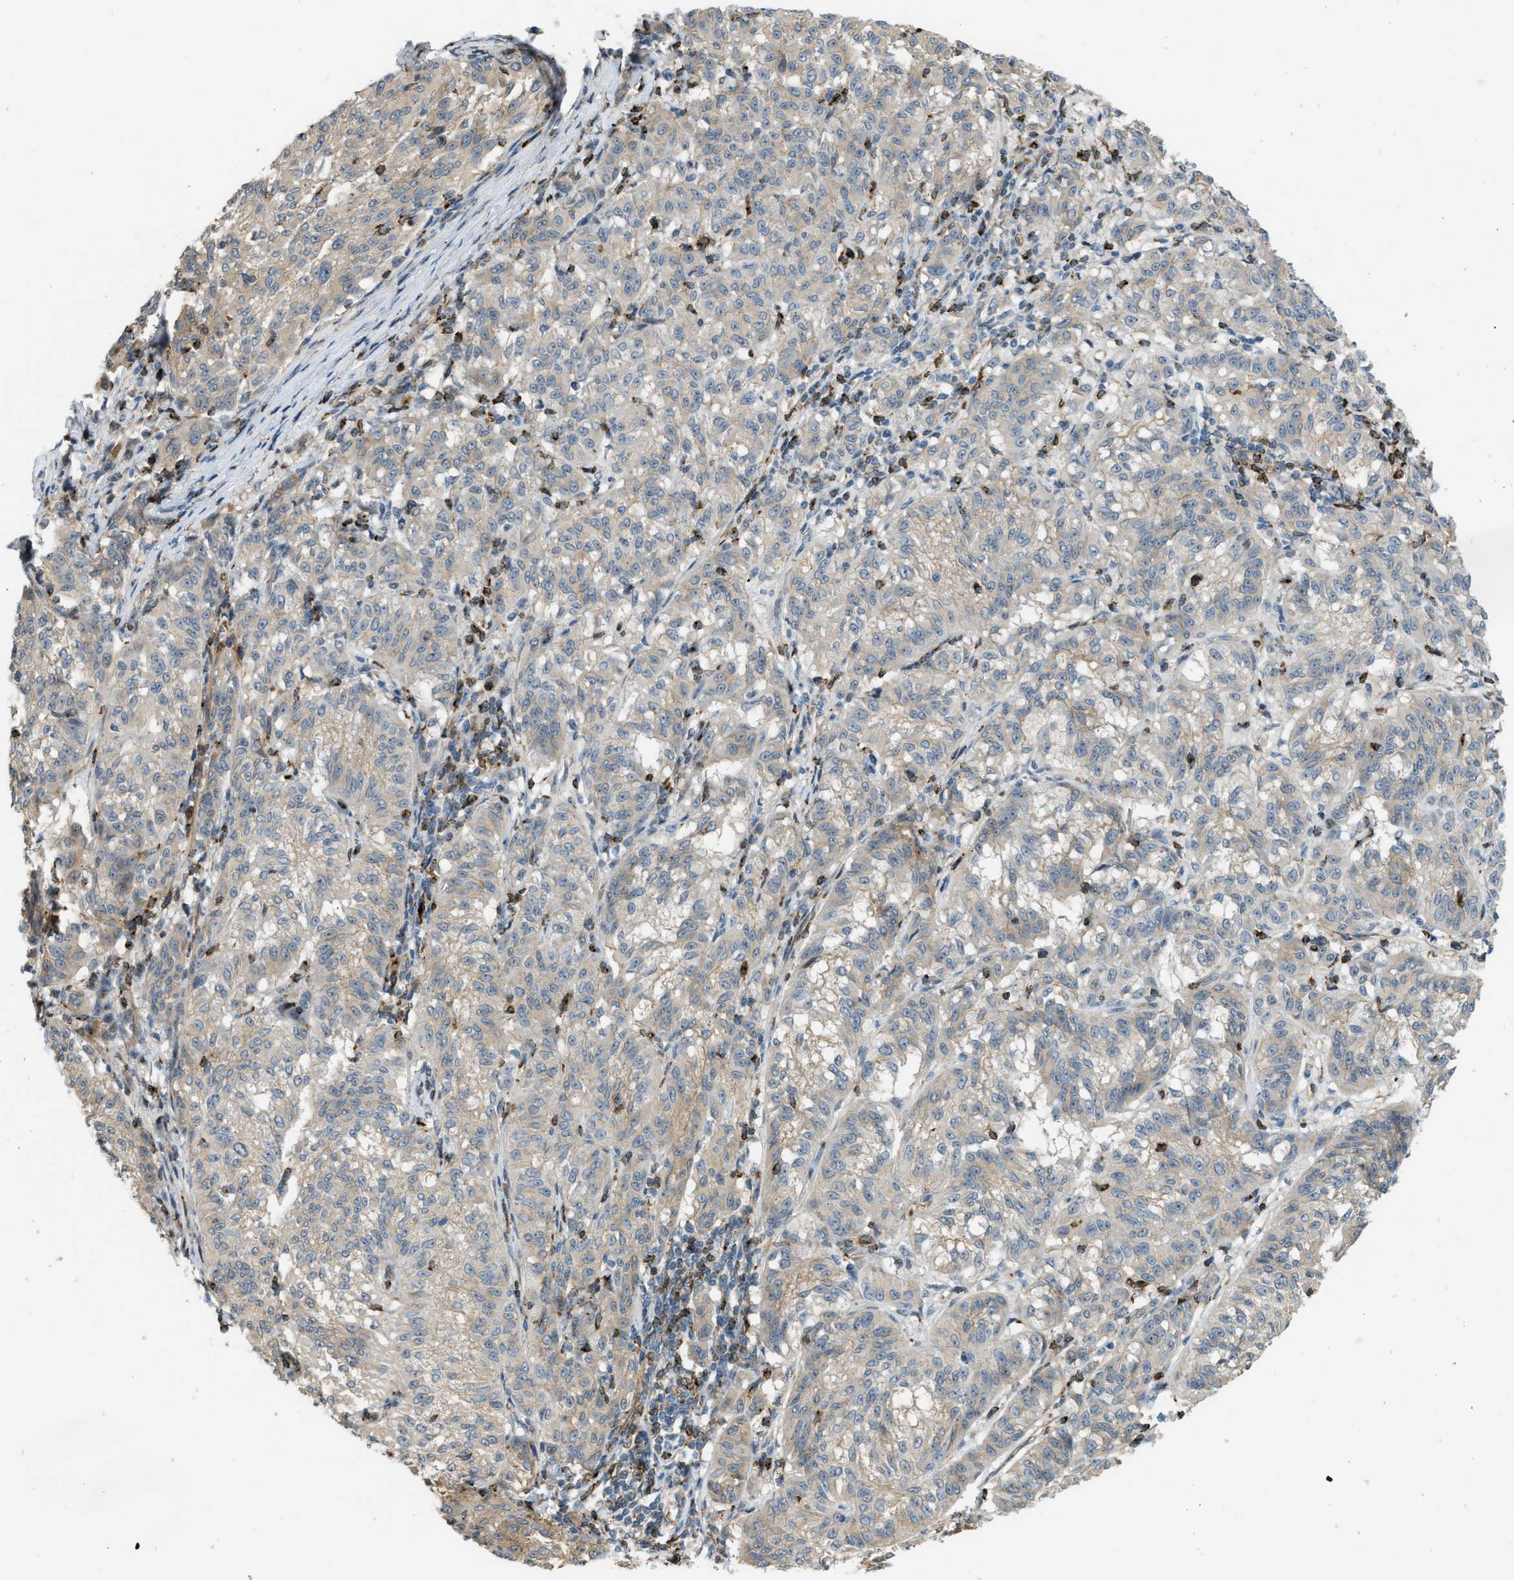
{"staining": {"intensity": "negative", "quantity": "none", "location": "none"}, "tissue": "melanoma", "cell_type": "Tumor cells", "image_type": "cancer", "snomed": [{"axis": "morphology", "description": "Malignant melanoma, NOS"}, {"axis": "topography", "description": "Skin"}], "caption": "DAB (3,3'-diaminobenzidine) immunohistochemical staining of malignant melanoma displays no significant expression in tumor cells.", "gene": "KIAA1671", "patient": {"sex": "female", "age": 72}}